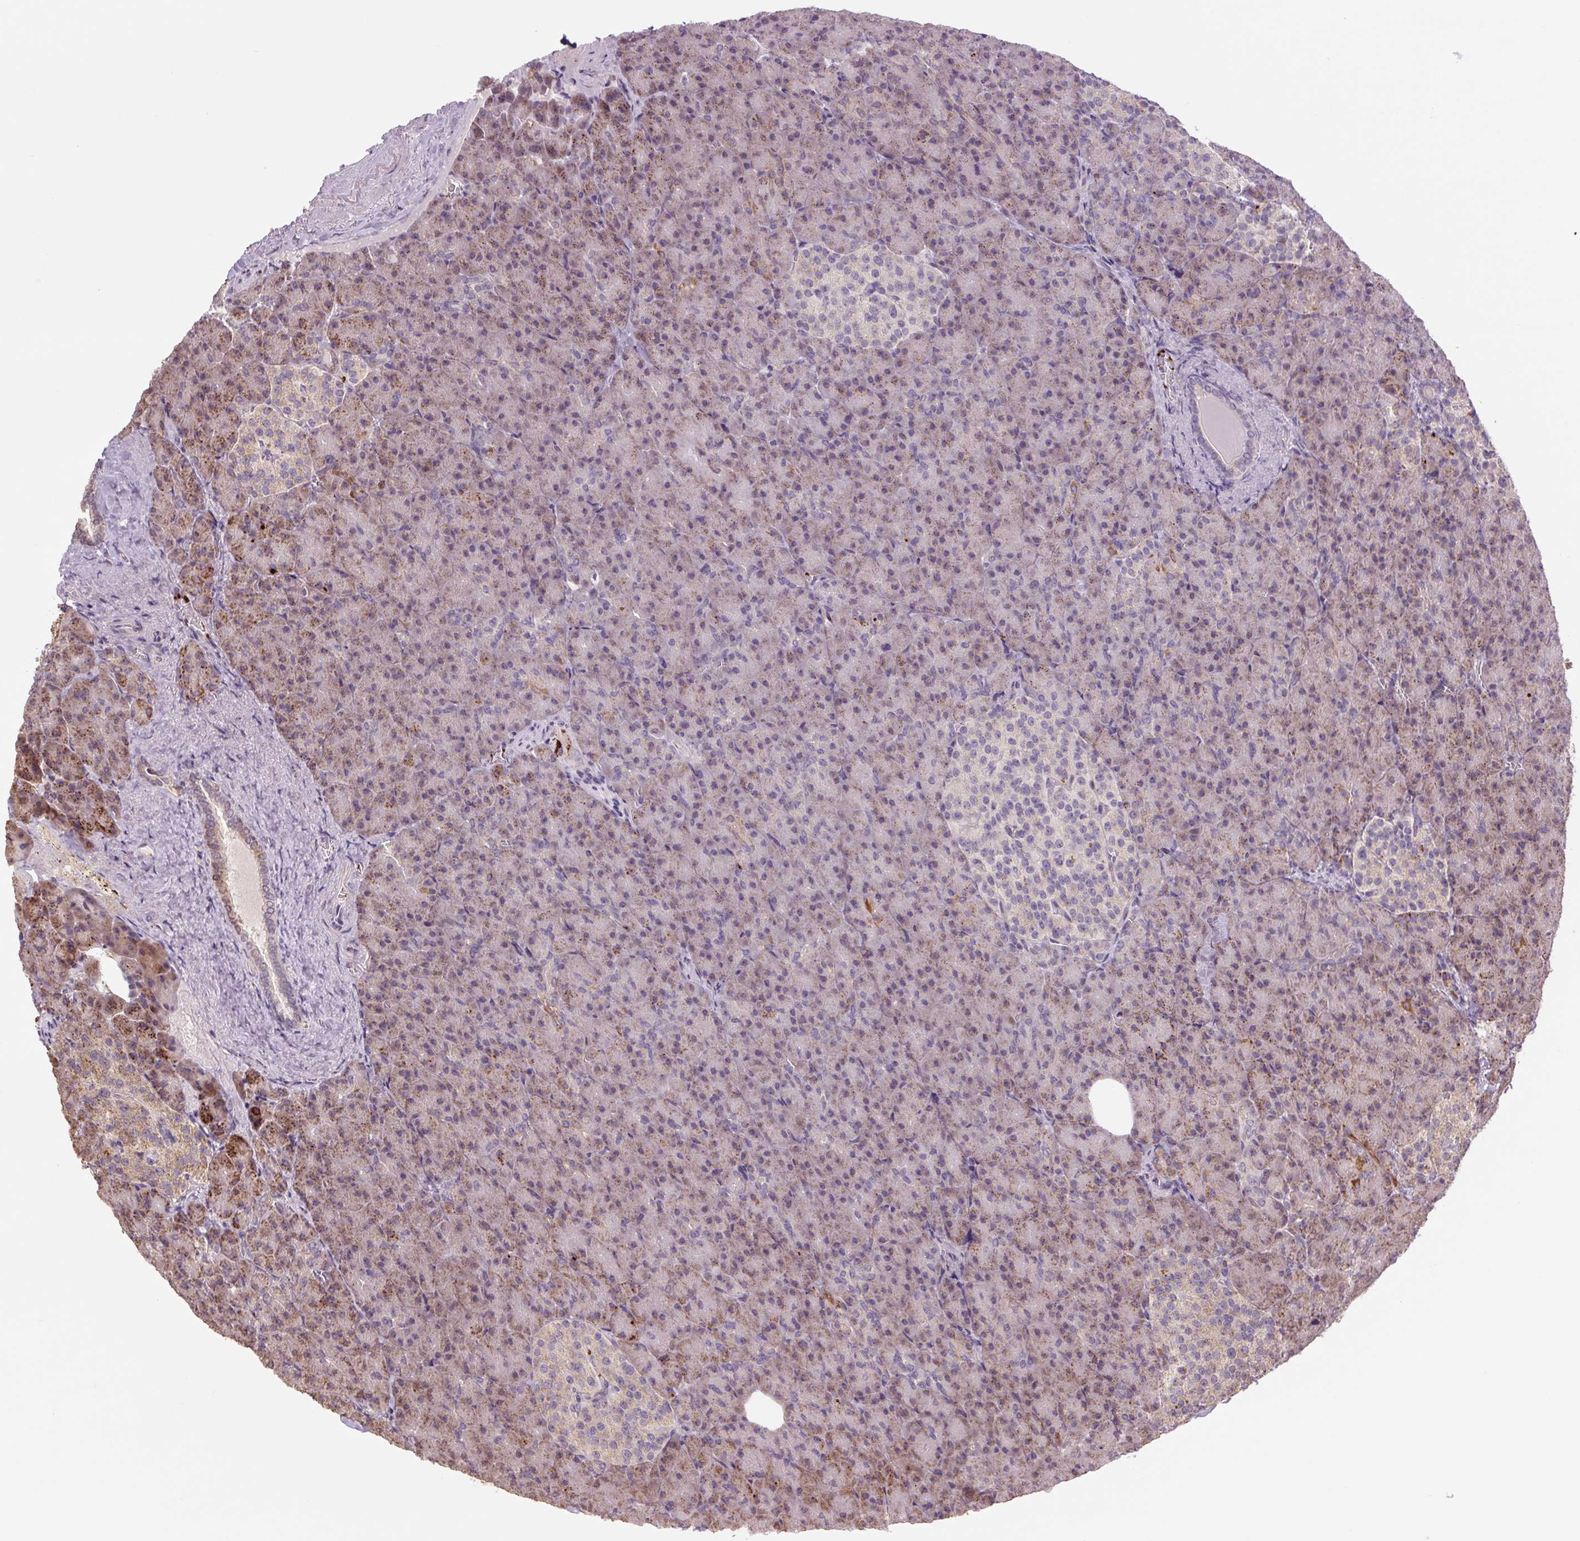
{"staining": {"intensity": "moderate", "quantity": "25%-75%", "location": "cytoplasmic/membranous"}, "tissue": "pancreas", "cell_type": "Exocrine glandular cells", "image_type": "normal", "snomed": [{"axis": "morphology", "description": "Normal tissue, NOS"}, {"axis": "topography", "description": "Pancreas"}], "caption": "This is a photomicrograph of immunohistochemistry (IHC) staining of normal pancreas, which shows moderate expression in the cytoplasmic/membranous of exocrine glandular cells.", "gene": "TMEM160", "patient": {"sex": "female", "age": 74}}